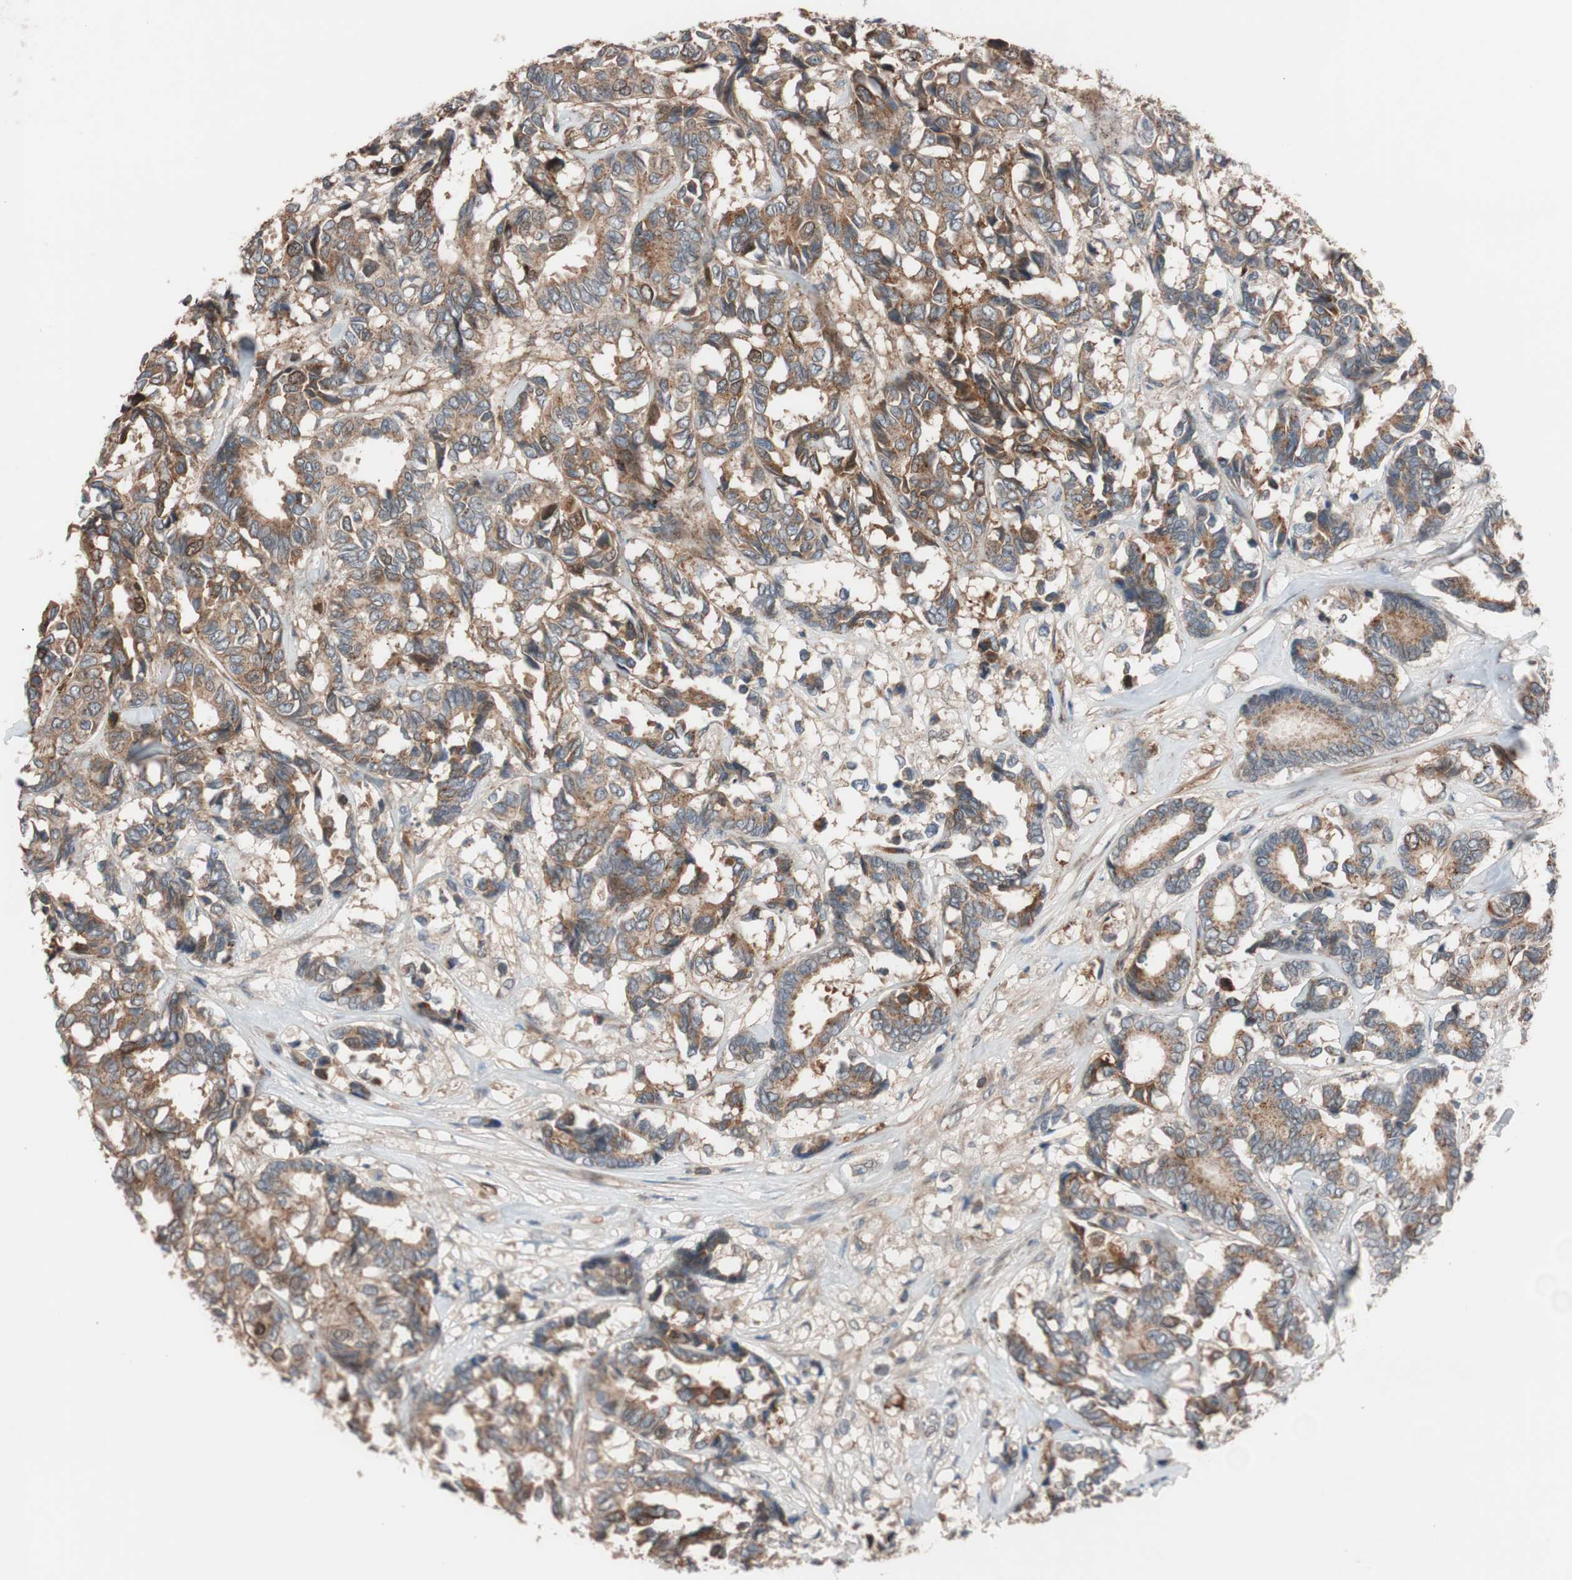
{"staining": {"intensity": "moderate", "quantity": ">75%", "location": "cytoplasmic/membranous"}, "tissue": "breast cancer", "cell_type": "Tumor cells", "image_type": "cancer", "snomed": [{"axis": "morphology", "description": "Duct carcinoma"}, {"axis": "topography", "description": "Breast"}], "caption": "Tumor cells reveal medium levels of moderate cytoplasmic/membranous staining in about >75% of cells in breast intraductal carcinoma.", "gene": "SDC4", "patient": {"sex": "female", "age": 87}}